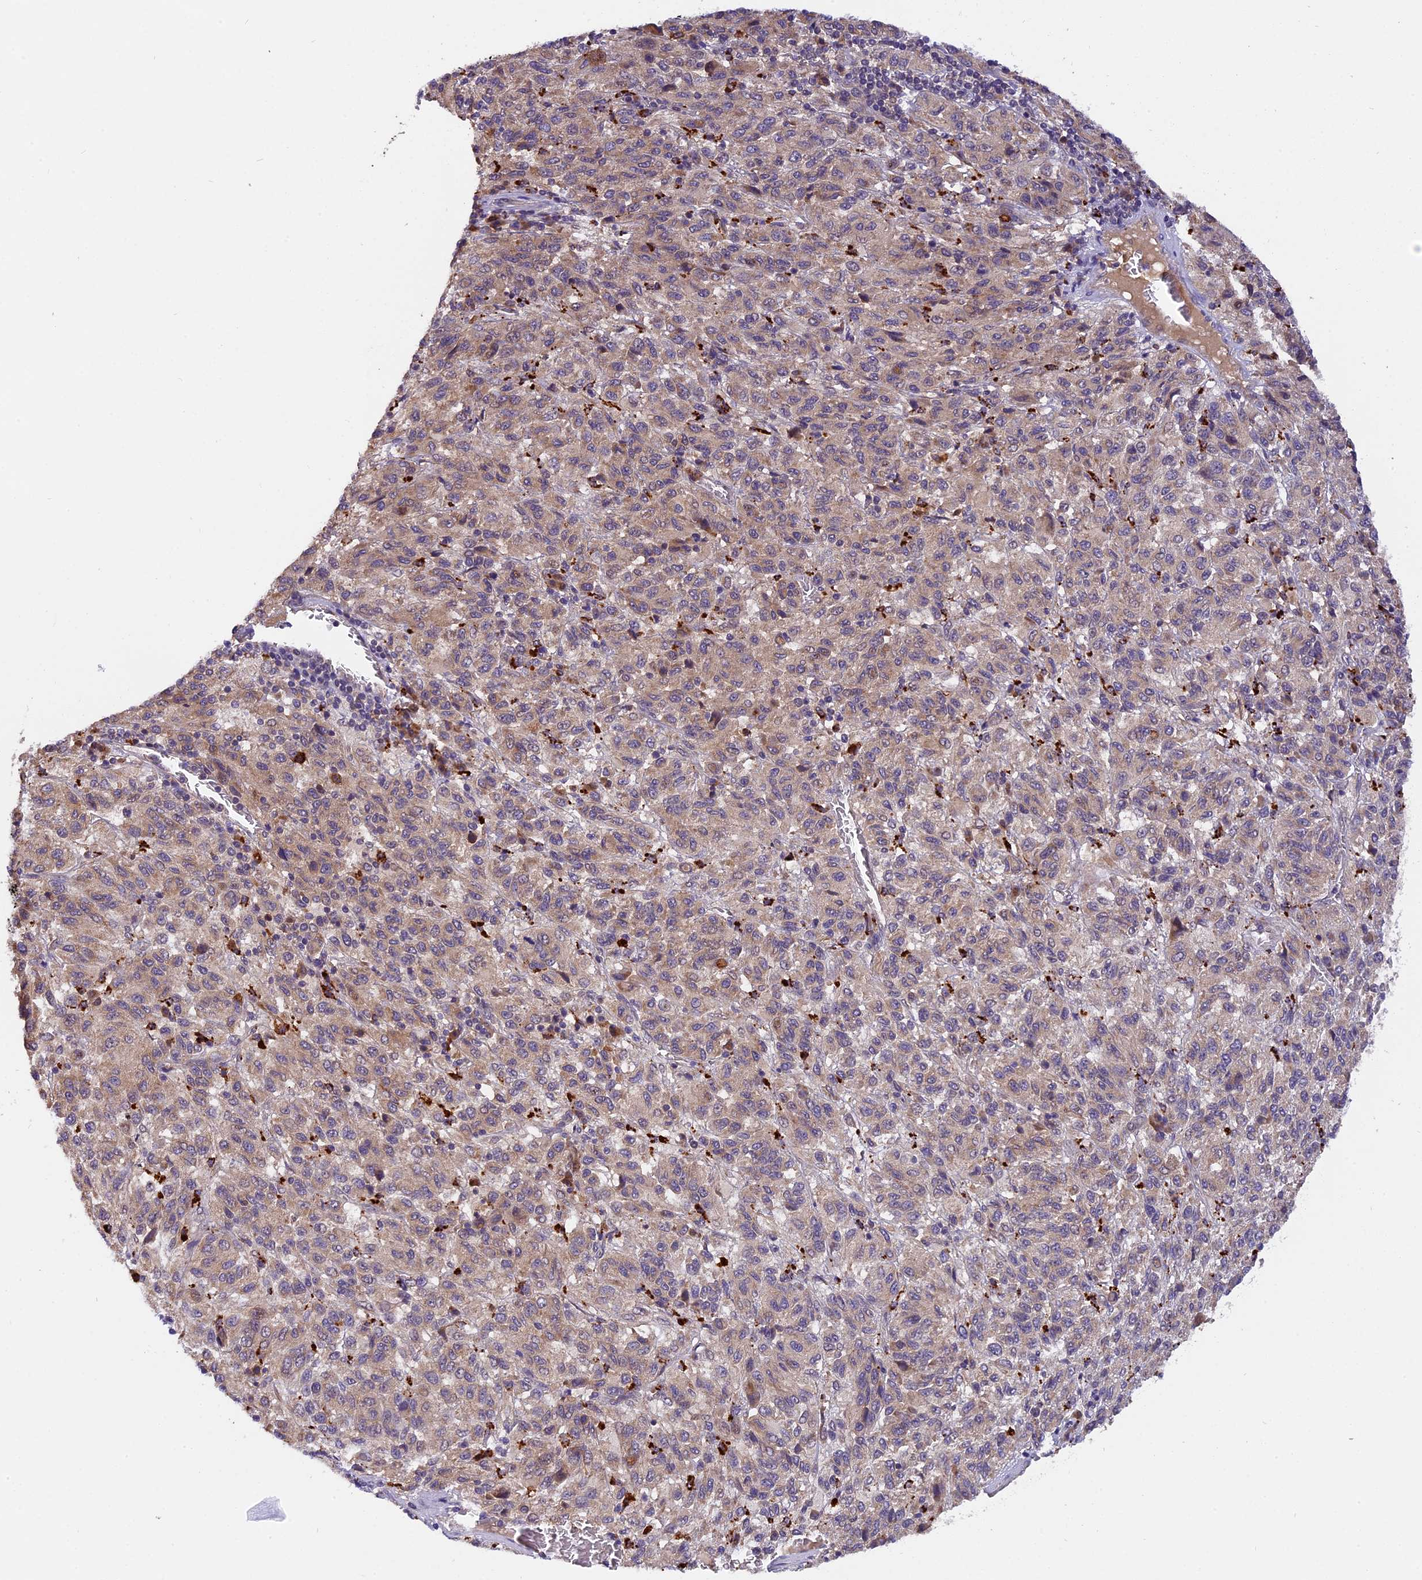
{"staining": {"intensity": "weak", "quantity": ">75%", "location": "cytoplasmic/membranous"}, "tissue": "melanoma", "cell_type": "Tumor cells", "image_type": "cancer", "snomed": [{"axis": "morphology", "description": "Malignant melanoma, Metastatic site"}, {"axis": "topography", "description": "Lung"}], "caption": "Immunohistochemical staining of melanoma reveals low levels of weak cytoplasmic/membranous protein expression in about >75% of tumor cells.", "gene": "COPE", "patient": {"sex": "male", "age": 64}}